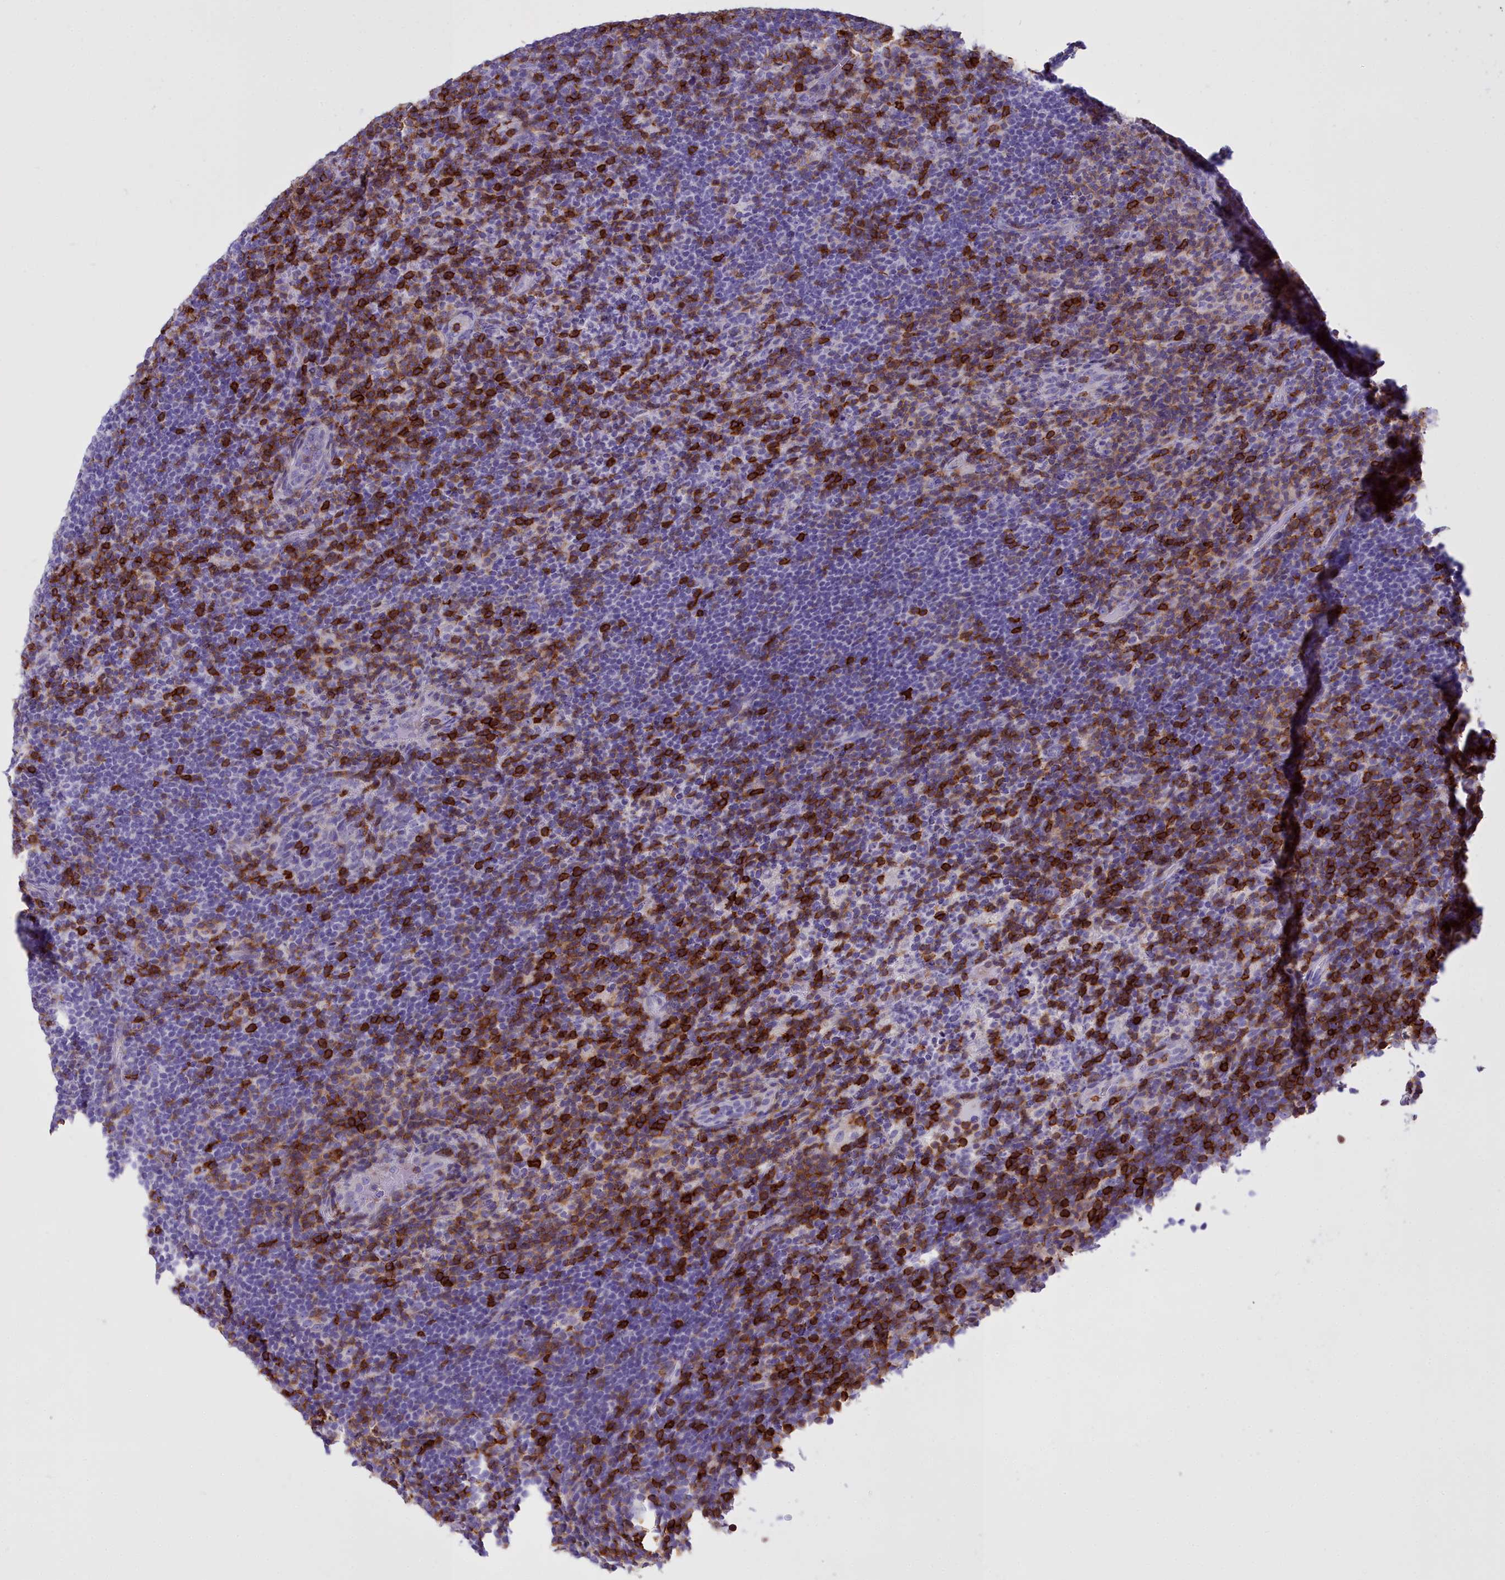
{"staining": {"intensity": "negative", "quantity": "none", "location": "none"}, "tissue": "lymphoma", "cell_type": "Tumor cells", "image_type": "cancer", "snomed": [{"axis": "morphology", "description": "Hodgkin's disease, NOS"}, {"axis": "topography", "description": "Lymph node"}], "caption": "Protein analysis of Hodgkin's disease shows no significant positivity in tumor cells.", "gene": "CD5", "patient": {"sex": "female", "age": 57}}